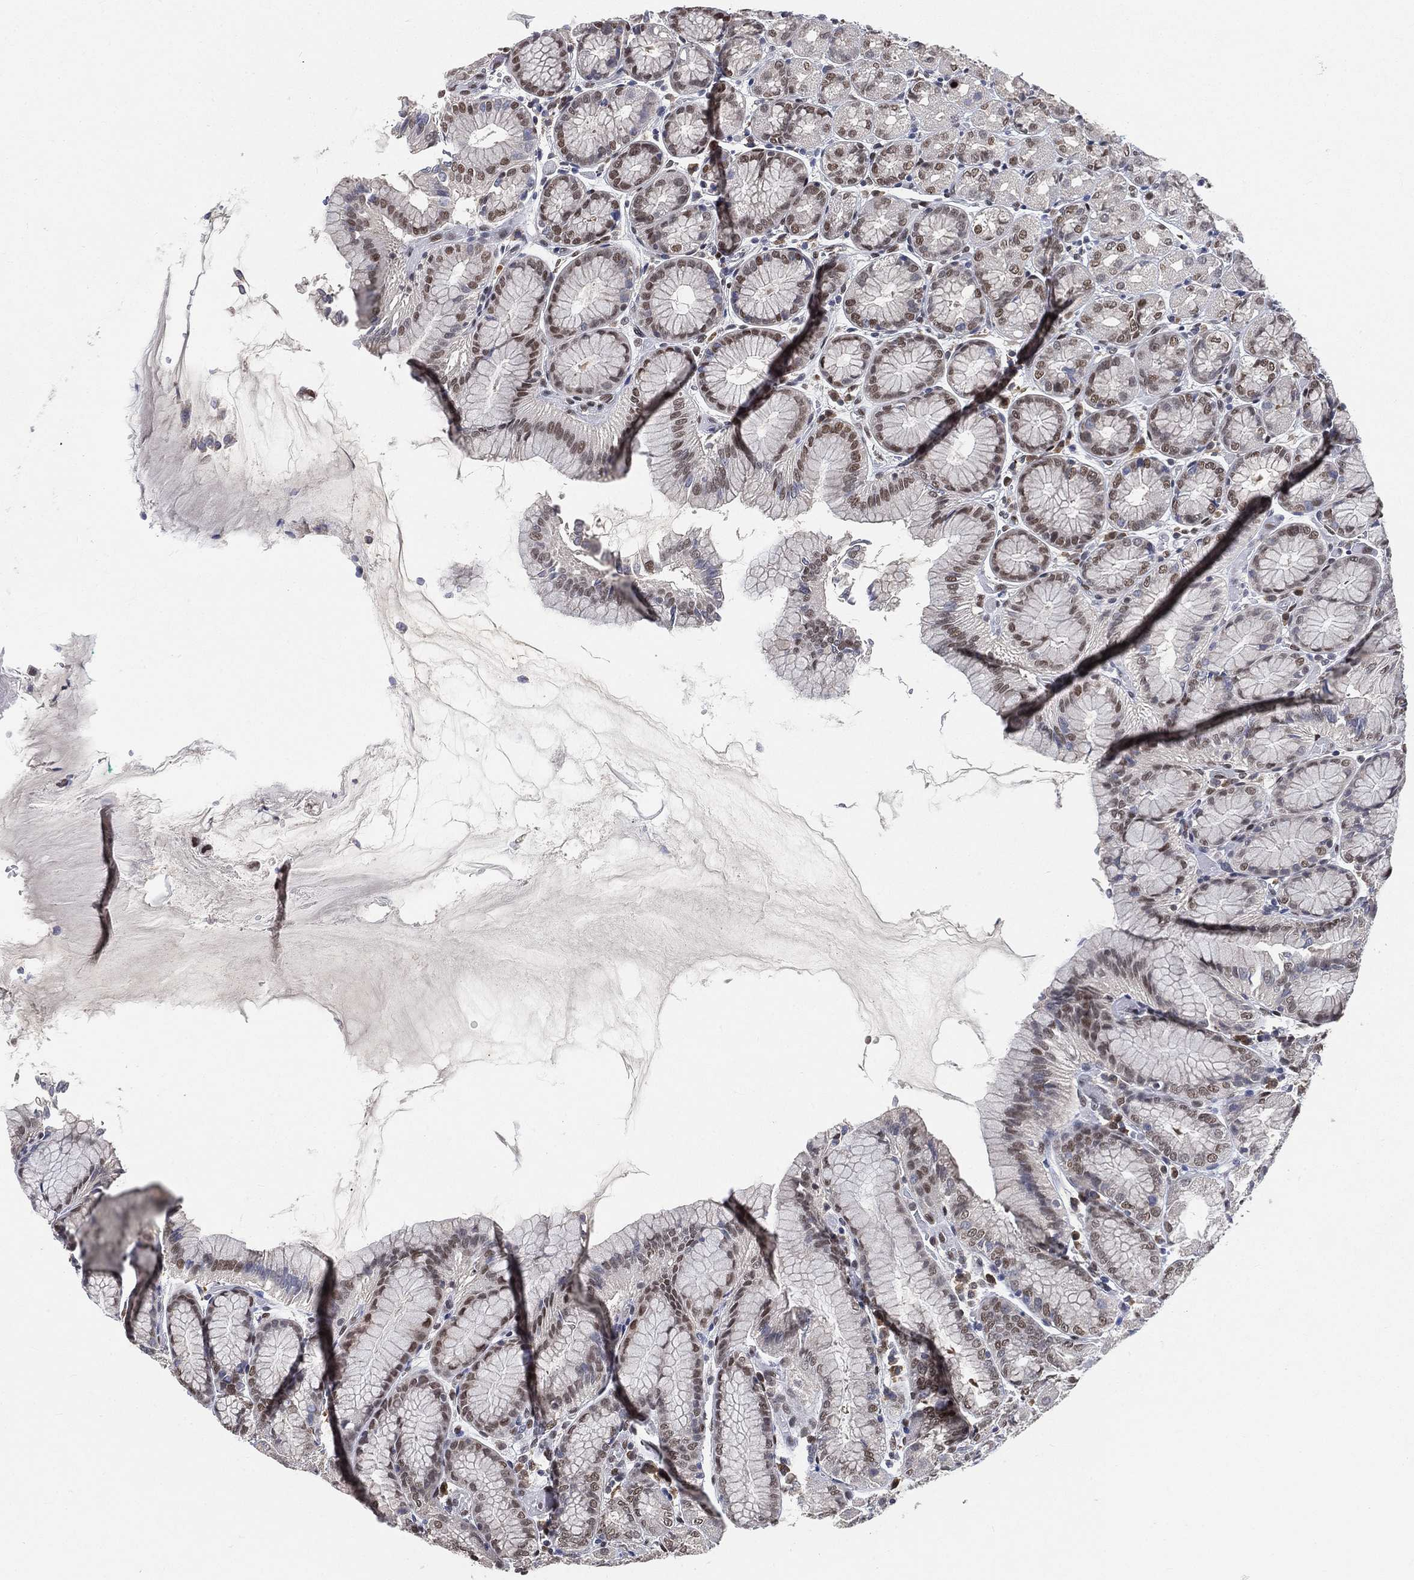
{"staining": {"intensity": "moderate", "quantity": "25%-75%", "location": "nuclear"}, "tissue": "stomach", "cell_type": "Glandular cells", "image_type": "normal", "snomed": [{"axis": "morphology", "description": "Normal tissue, NOS"}, {"axis": "morphology", "description": "Adenocarcinoma, NOS"}, {"axis": "topography", "description": "Stomach"}], "caption": "This is an image of IHC staining of normal stomach, which shows moderate positivity in the nuclear of glandular cells.", "gene": "YLPM1", "patient": {"sex": "female", "age": 81}}